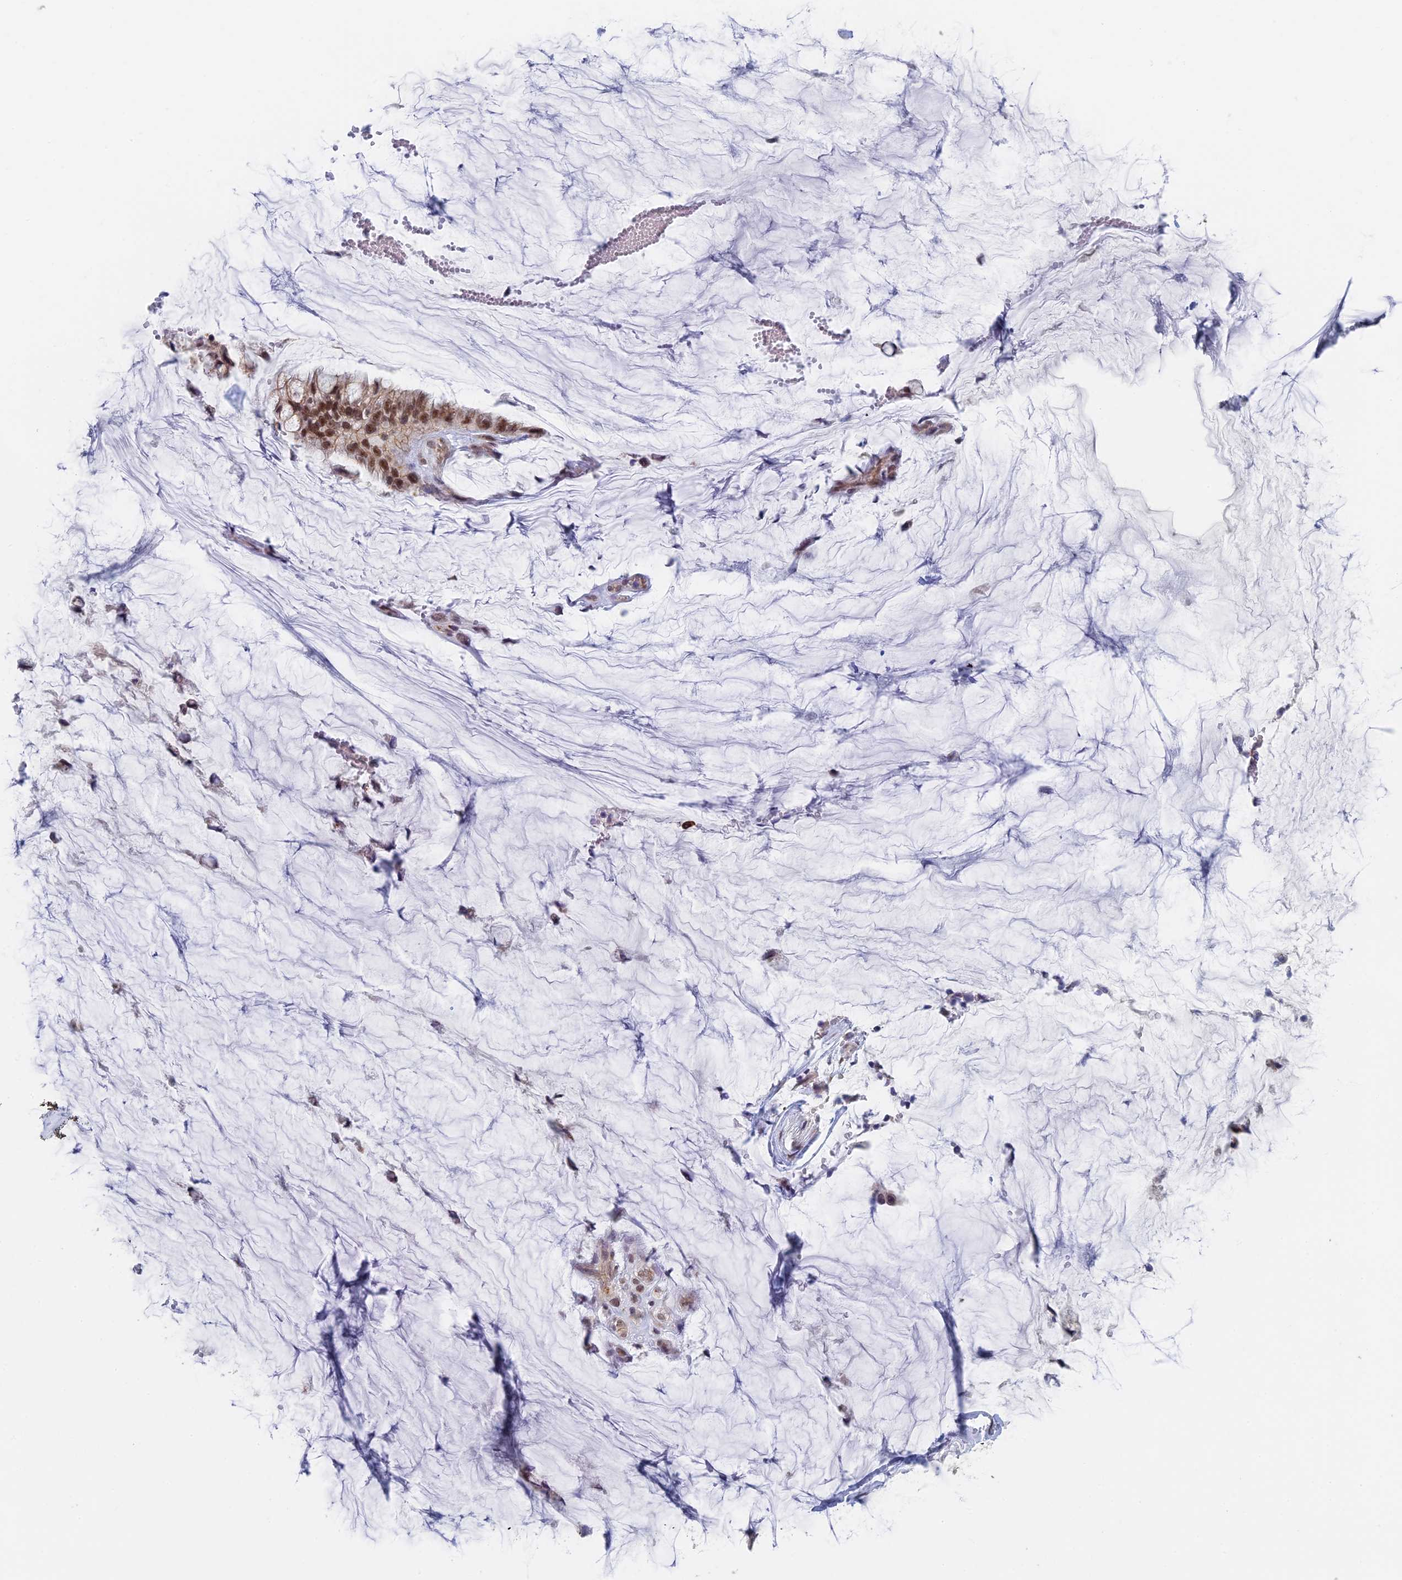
{"staining": {"intensity": "moderate", "quantity": ">75%", "location": "nuclear"}, "tissue": "ovarian cancer", "cell_type": "Tumor cells", "image_type": "cancer", "snomed": [{"axis": "morphology", "description": "Cystadenocarcinoma, mucinous, NOS"}, {"axis": "topography", "description": "Ovary"}], "caption": "Protein expression analysis of ovarian cancer exhibits moderate nuclear staining in about >75% of tumor cells.", "gene": "GPATCH1", "patient": {"sex": "female", "age": 39}}